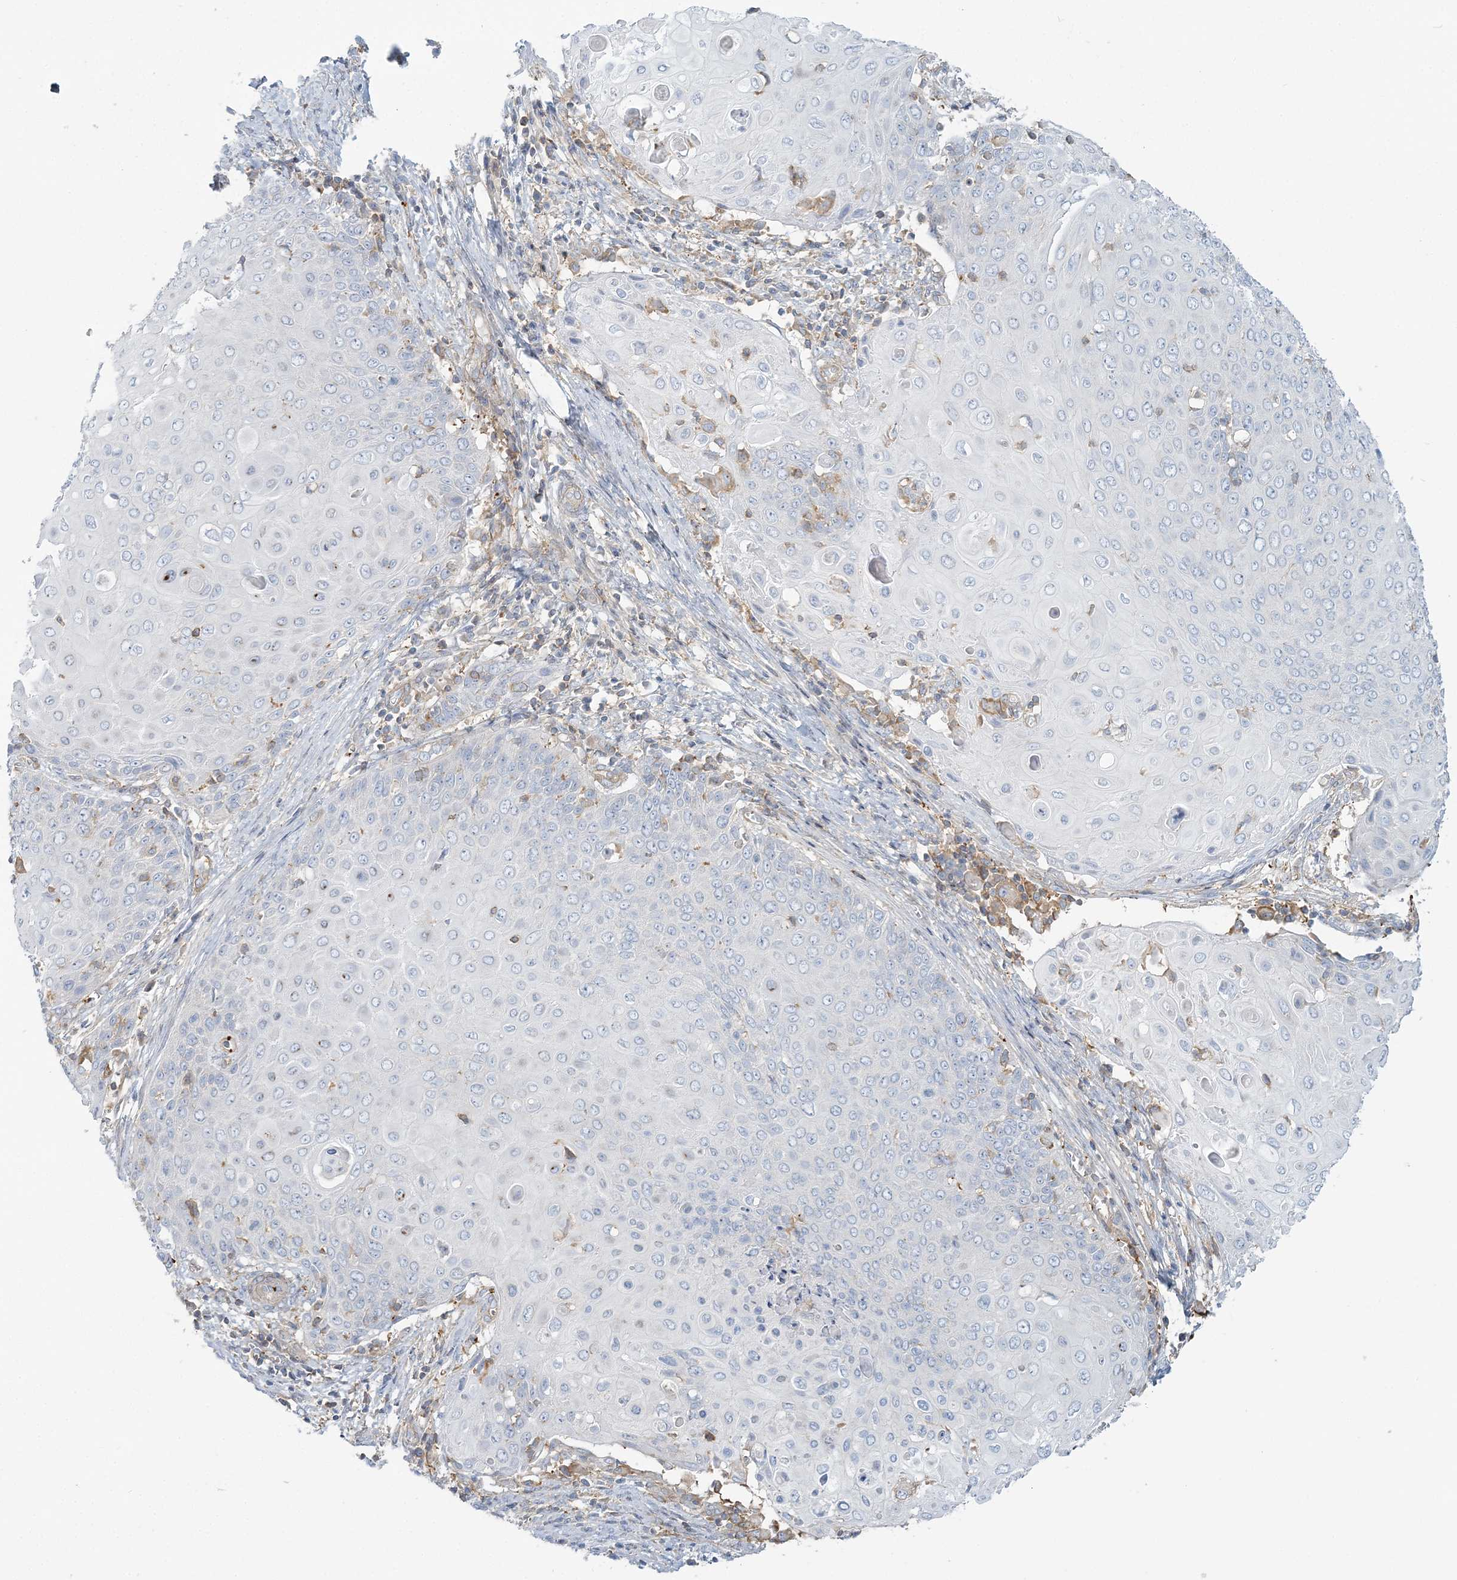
{"staining": {"intensity": "negative", "quantity": "none", "location": "none"}, "tissue": "cervical cancer", "cell_type": "Tumor cells", "image_type": "cancer", "snomed": [{"axis": "morphology", "description": "Squamous cell carcinoma, NOS"}, {"axis": "topography", "description": "Cervix"}], "caption": "Cervical squamous cell carcinoma stained for a protein using immunohistochemistry demonstrates no expression tumor cells.", "gene": "CUEDC2", "patient": {"sex": "female", "age": 39}}